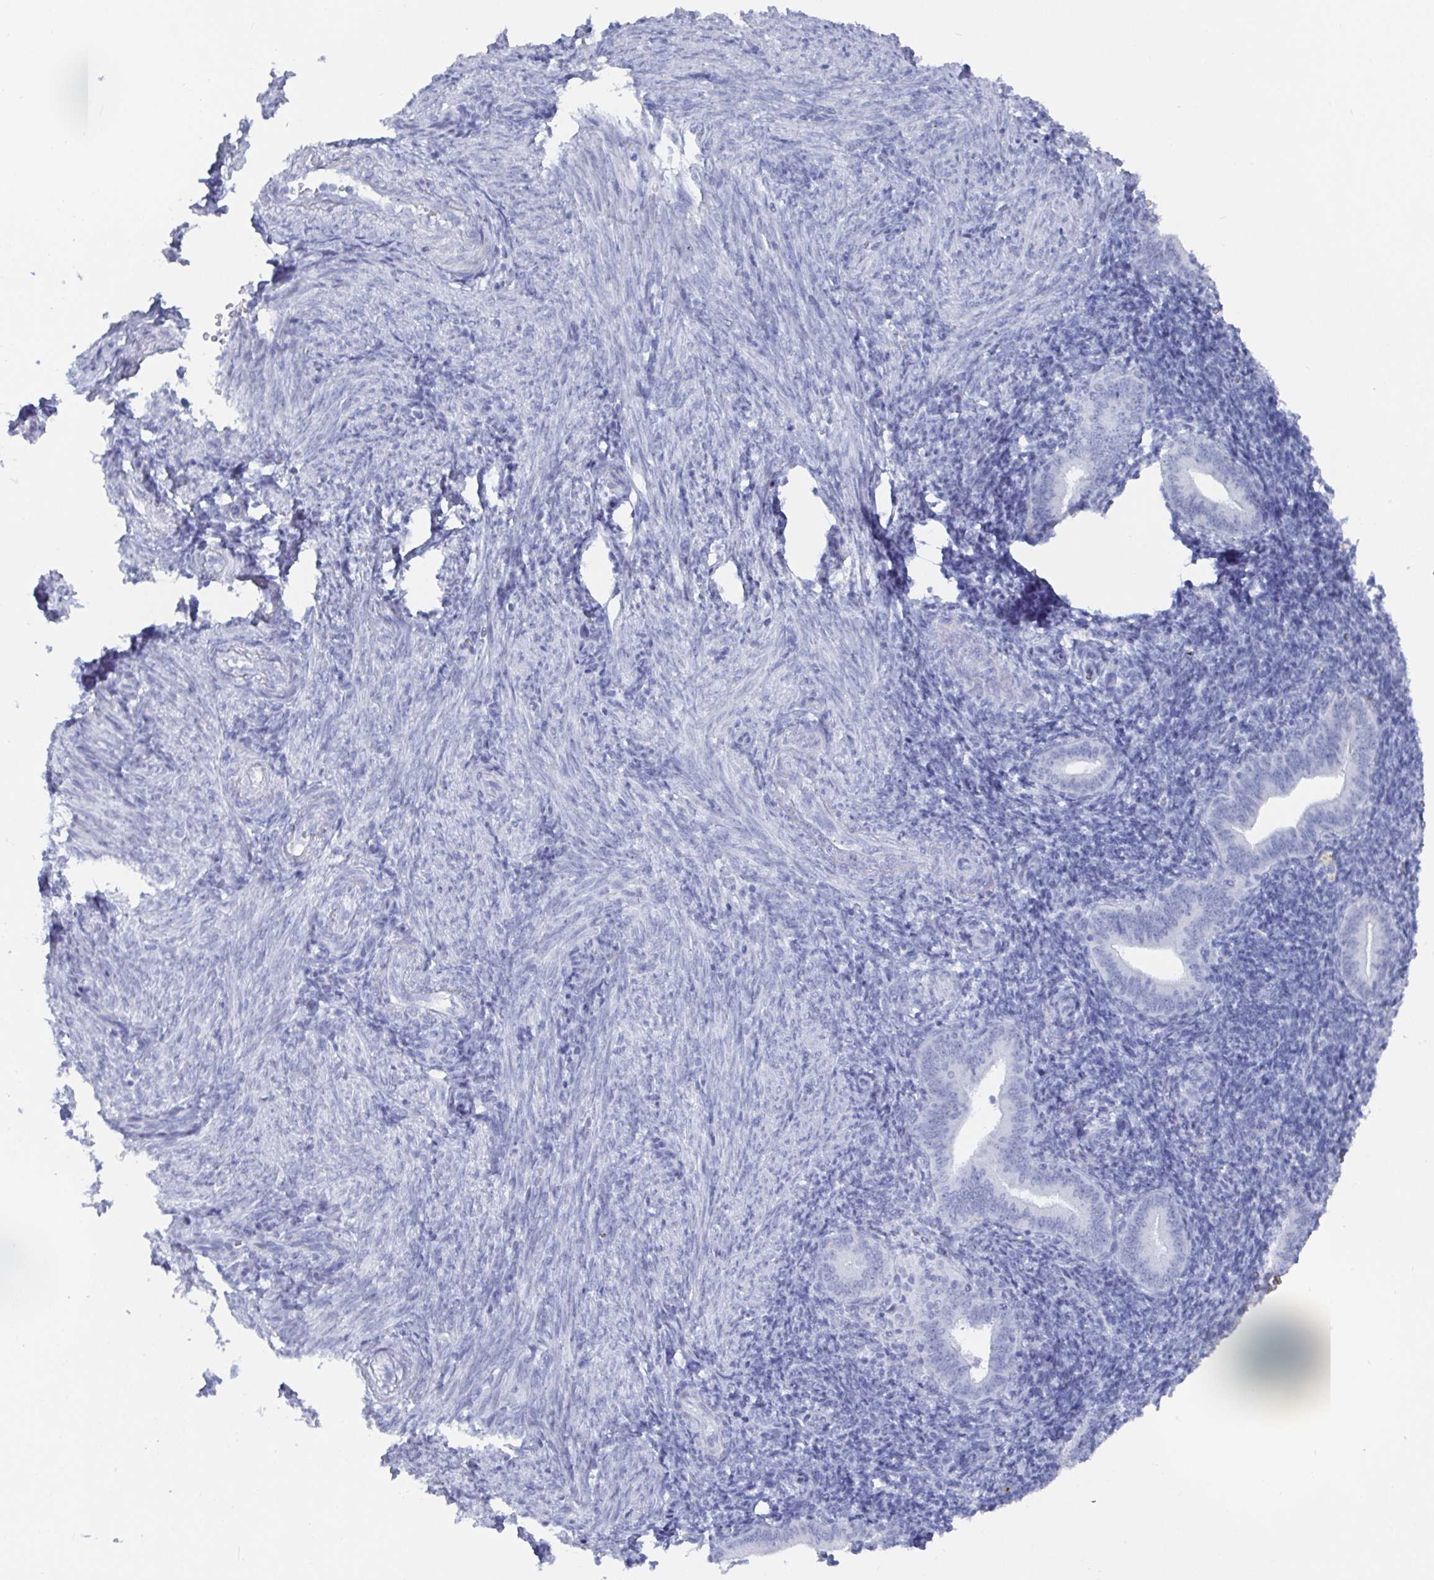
{"staining": {"intensity": "negative", "quantity": "none", "location": "none"}, "tissue": "endometrium", "cell_type": "Cells in endometrial stroma", "image_type": "normal", "snomed": [{"axis": "morphology", "description": "Normal tissue, NOS"}, {"axis": "topography", "description": "Endometrium"}], "caption": "This is an immunohistochemistry (IHC) micrograph of benign human endometrium. There is no staining in cells in endometrial stroma.", "gene": "CAMKV", "patient": {"sex": "female", "age": 25}}